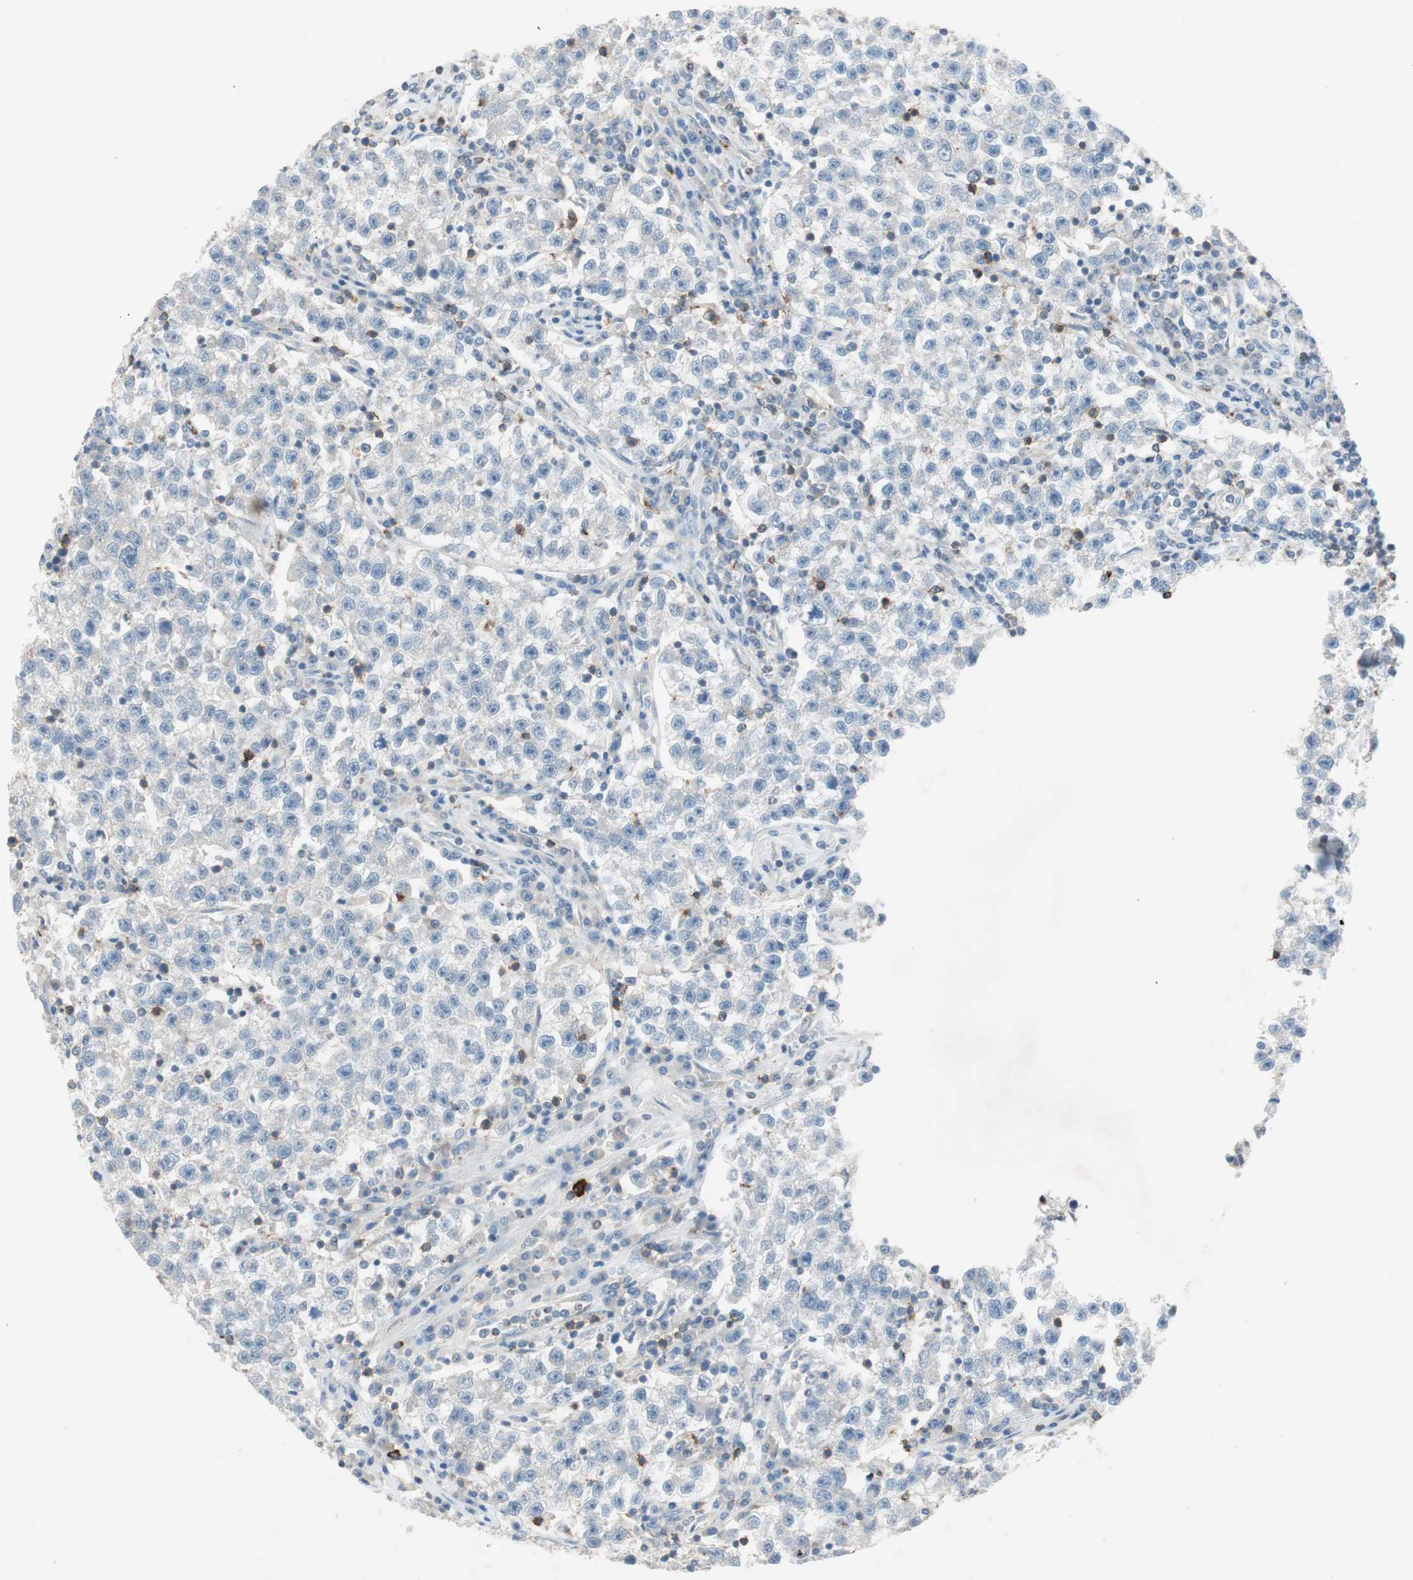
{"staining": {"intensity": "negative", "quantity": "none", "location": "none"}, "tissue": "testis cancer", "cell_type": "Tumor cells", "image_type": "cancer", "snomed": [{"axis": "morphology", "description": "Seminoma, NOS"}, {"axis": "topography", "description": "Testis"}], "caption": "Tumor cells show no significant protein expression in seminoma (testis).", "gene": "GALT", "patient": {"sex": "male", "age": 22}}